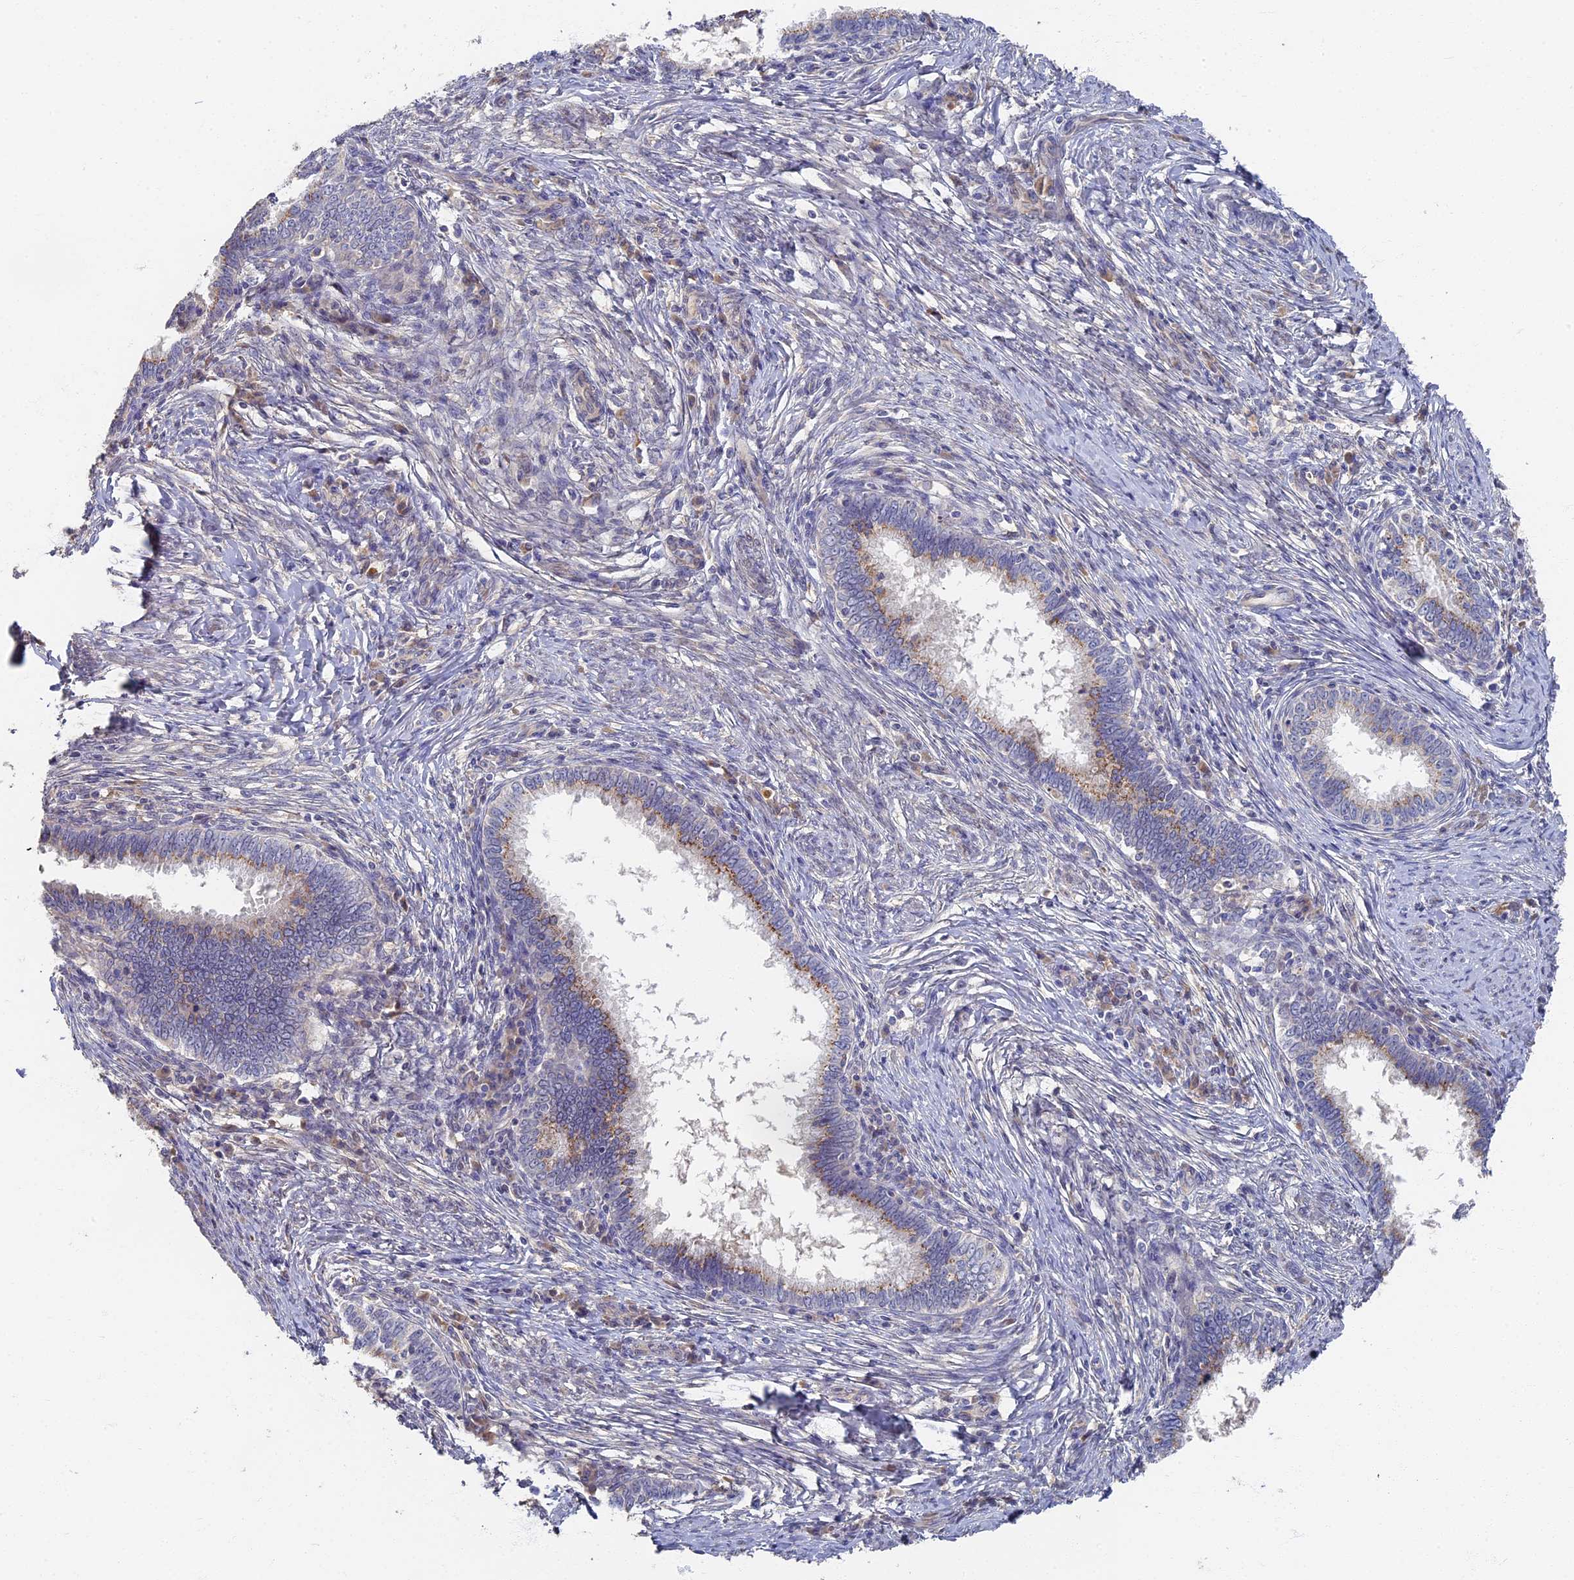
{"staining": {"intensity": "moderate", "quantity": "<25%", "location": "cytoplasmic/membranous"}, "tissue": "cervical cancer", "cell_type": "Tumor cells", "image_type": "cancer", "snomed": [{"axis": "morphology", "description": "Adenocarcinoma, NOS"}, {"axis": "topography", "description": "Cervix"}], "caption": "Adenocarcinoma (cervical) was stained to show a protein in brown. There is low levels of moderate cytoplasmic/membranous expression in about <25% of tumor cells. (DAB IHC with brightfield microscopy, high magnification).", "gene": "RSPH3", "patient": {"sex": "female", "age": 36}}